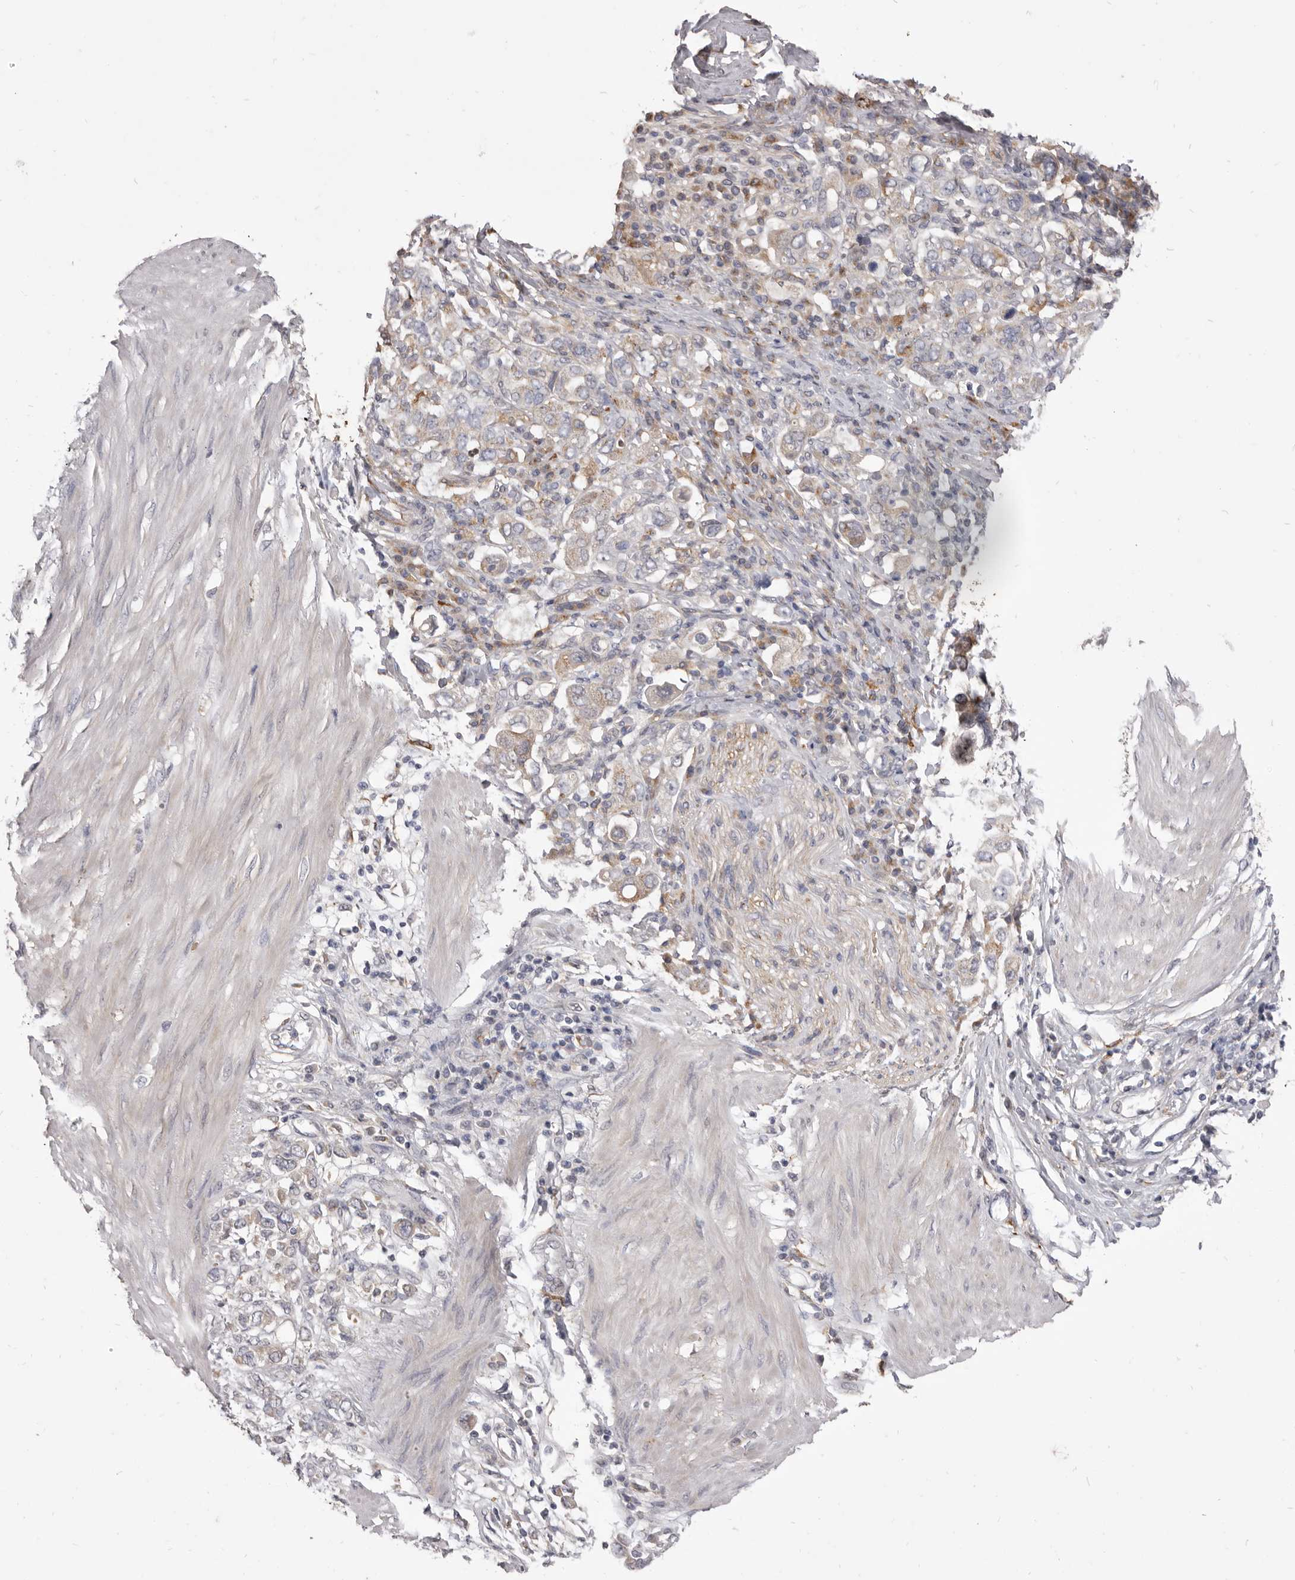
{"staining": {"intensity": "weak", "quantity": "<25%", "location": "cytoplasmic/membranous"}, "tissue": "stomach cancer", "cell_type": "Tumor cells", "image_type": "cancer", "snomed": [{"axis": "morphology", "description": "Adenocarcinoma, NOS"}, {"axis": "topography", "description": "Stomach"}], "caption": "The micrograph displays no significant staining in tumor cells of stomach adenocarcinoma.", "gene": "VPS45", "patient": {"sex": "female", "age": 76}}